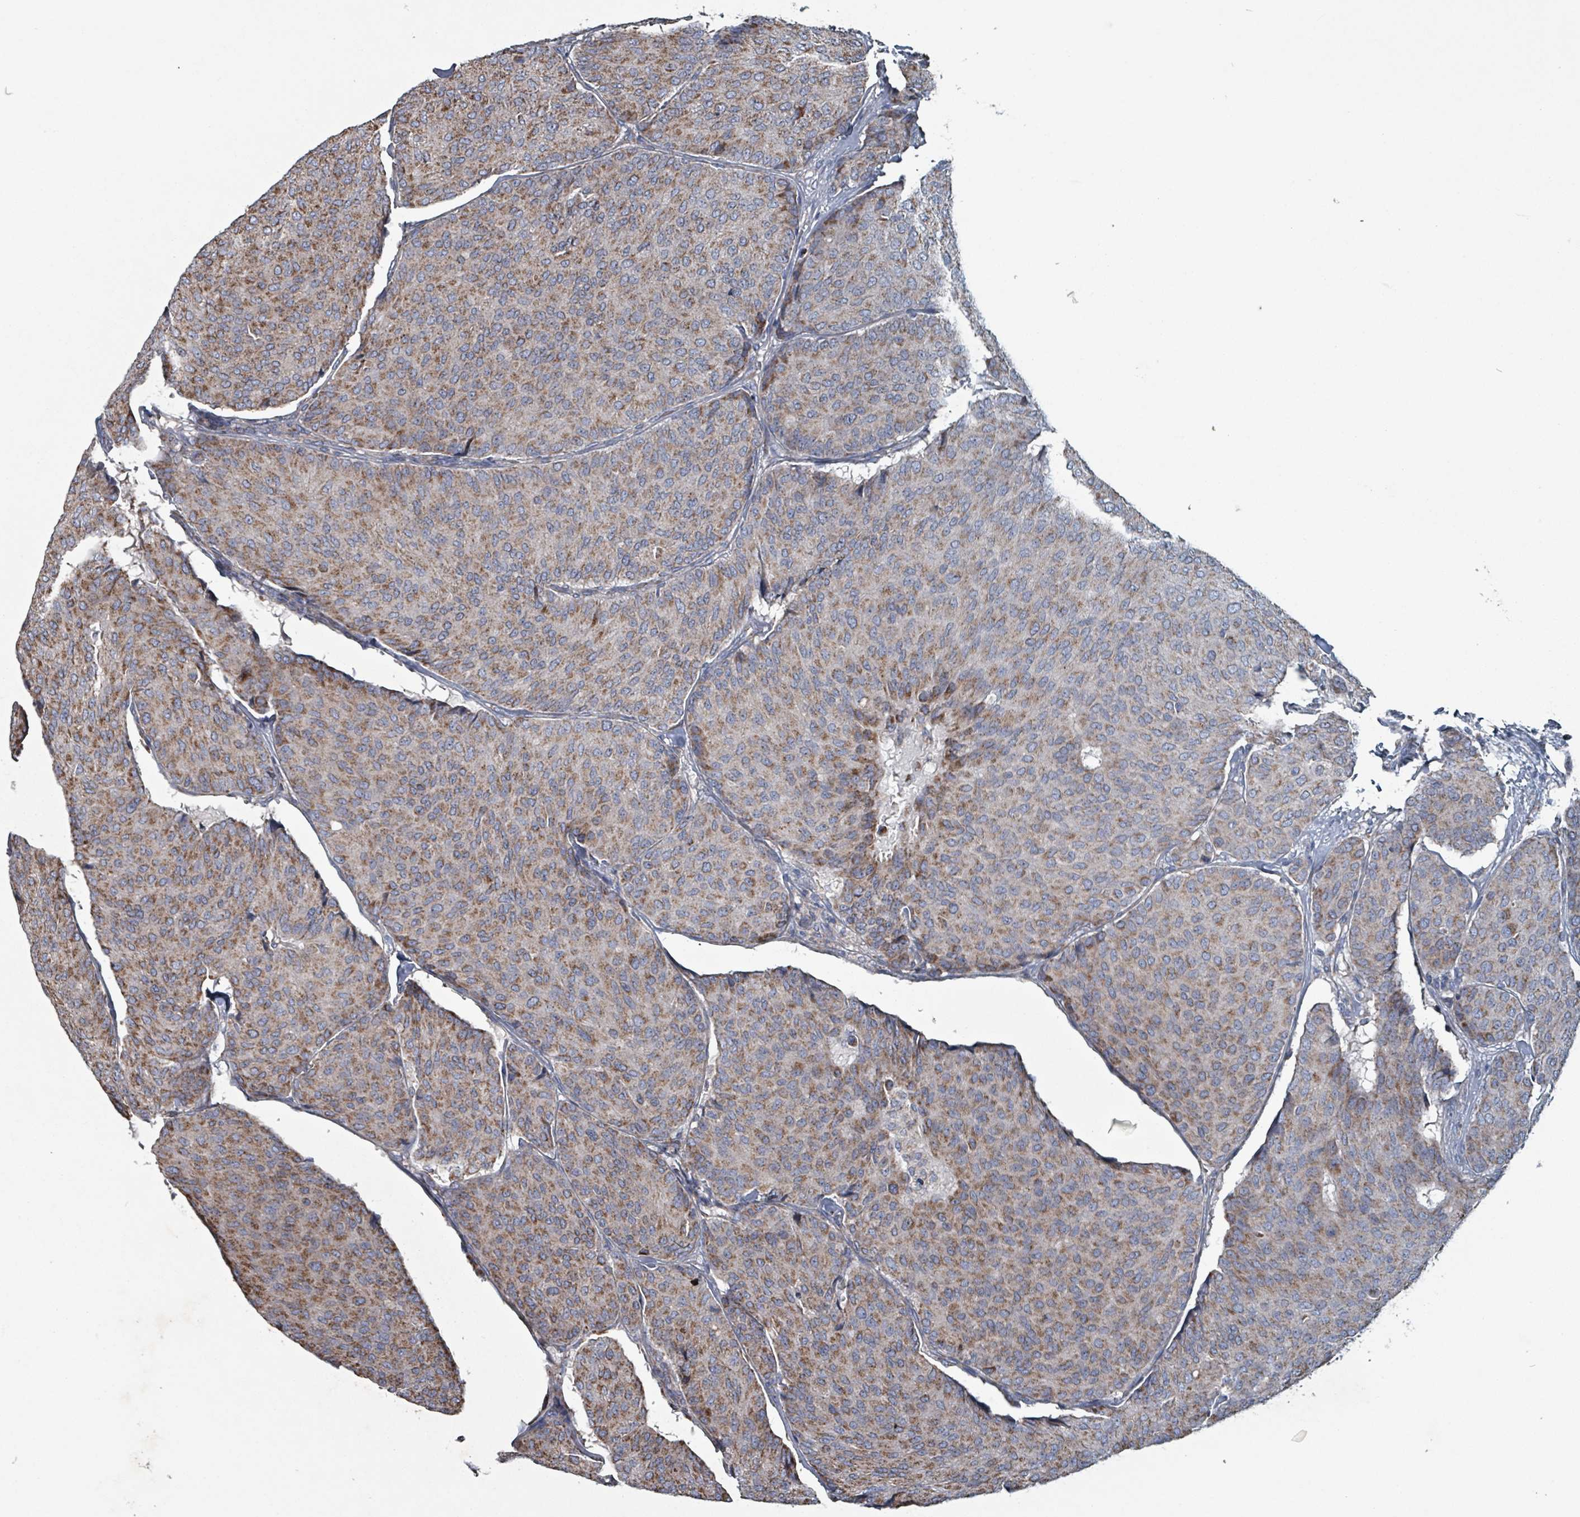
{"staining": {"intensity": "moderate", "quantity": ">75%", "location": "cytoplasmic/membranous"}, "tissue": "breast cancer", "cell_type": "Tumor cells", "image_type": "cancer", "snomed": [{"axis": "morphology", "description": "Duct carcinoma"}, {"axis": "topography", "description": "Breast"}], "caption": "Immunohistochemical staining of breast intraductal carcinoma exhibits medium levels of moderate cytoplasmic/membranous expression in about >75% of tumor cells.", "gene": "ABHD18", "patient": {"sex": "female", "age": 75}}